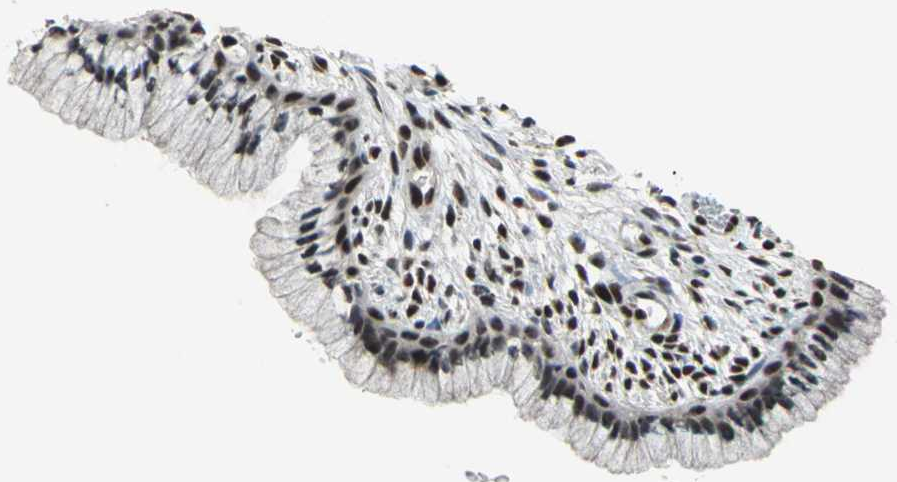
{"staining": {"intensity": "moderate", "quantity": ">75%", "location": "nuclear"}, "tissue": "cervix", "cell_type": "Glandular cells", "image_type": "normal", "snomed": [{"axis": "morphology", "description": "Normal tissue, NOS"}, {"axis": "topography", "description": "Cervix"}], "caption": "IHC of benign cervix shows medium levels of moderate nuclear expression in about >75% of glandular cells.", "gene": "ELF2", "patient": {"sex": "female", "age": 39}}